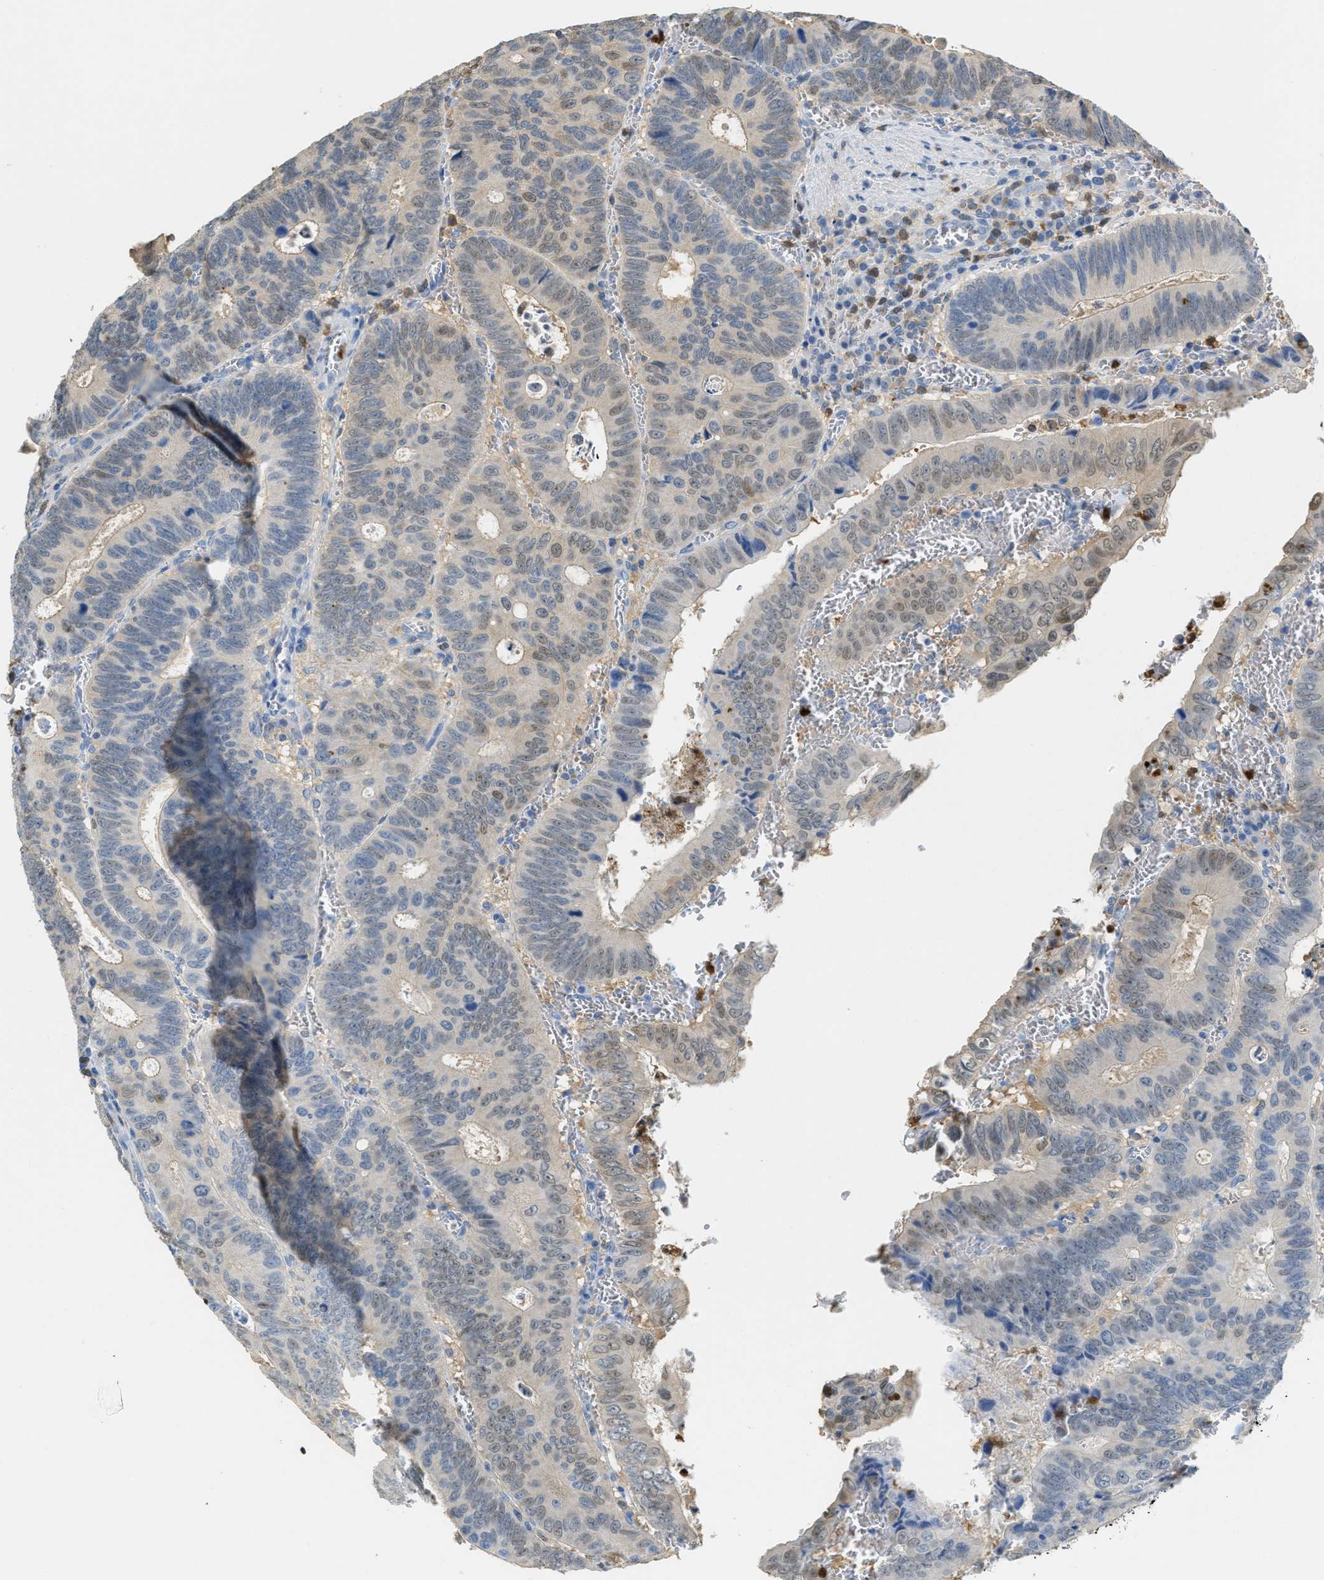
{"staining": {"intensity": "weak", "quantity": "25%-75%", "location": "nuclear"}, "tissue": "colorectal cancer", "cell_type": "Tumor cells", "image_type": "cancer", "snomed": [{"axis": "morphology", "description": "Inflammation, NOS"}, {"axis": "morphology", "description": "Adenocarcinoma, NOS"}, {"axis": "topography", "description": "Colon"}], "caption": "Immunohistochemistry (IHC) (DAB (3,3'-diaminobenzidine)) staining of human adenocarcinoma (colorectal) exhibits weak nuclear protein staining in about 25%-75% of tumor cells. Nuclei are stained in blue.", "gene": "SERPINB1", "patient": {"sex": "male", "age": 72}}